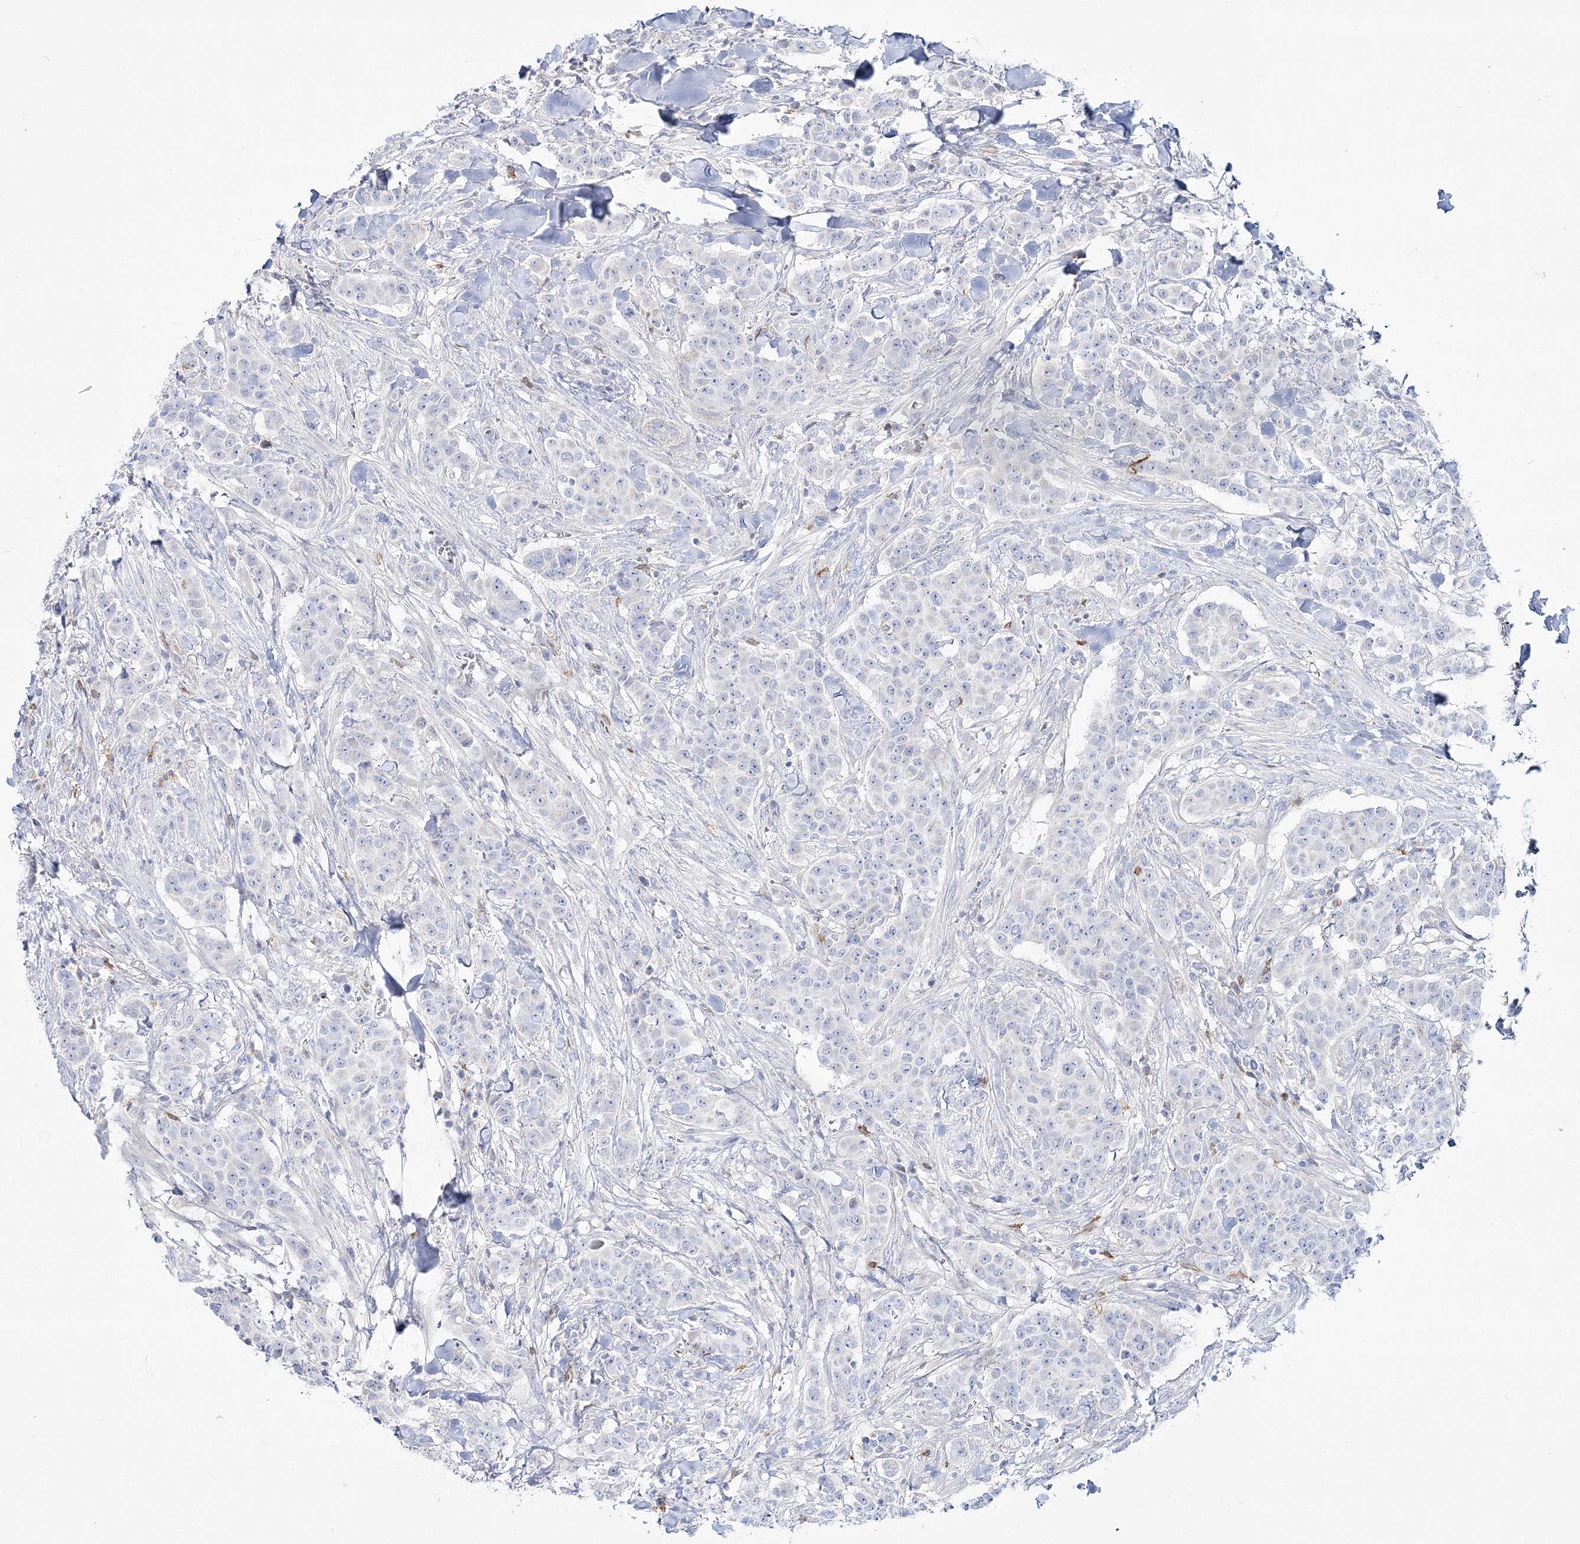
{"staining": {"intensity": "negative", "quantity": "none", "location": "none"}, "tissue": "breast cancer", "cell_type": "Tumor cells", "image_type": "cancer", "snomed": [{"axis": "morphology", "description": "Duct carcinoma"}, {"axis": "topography", "description": "Breast"}], "caption": "Breast infiltrating ductal carcinoma was stained to show a protein in brown. There is no significant staining in tumor cells.", "gene": "WDSUB1", "patient": {"sex": "female", "age": 40}}